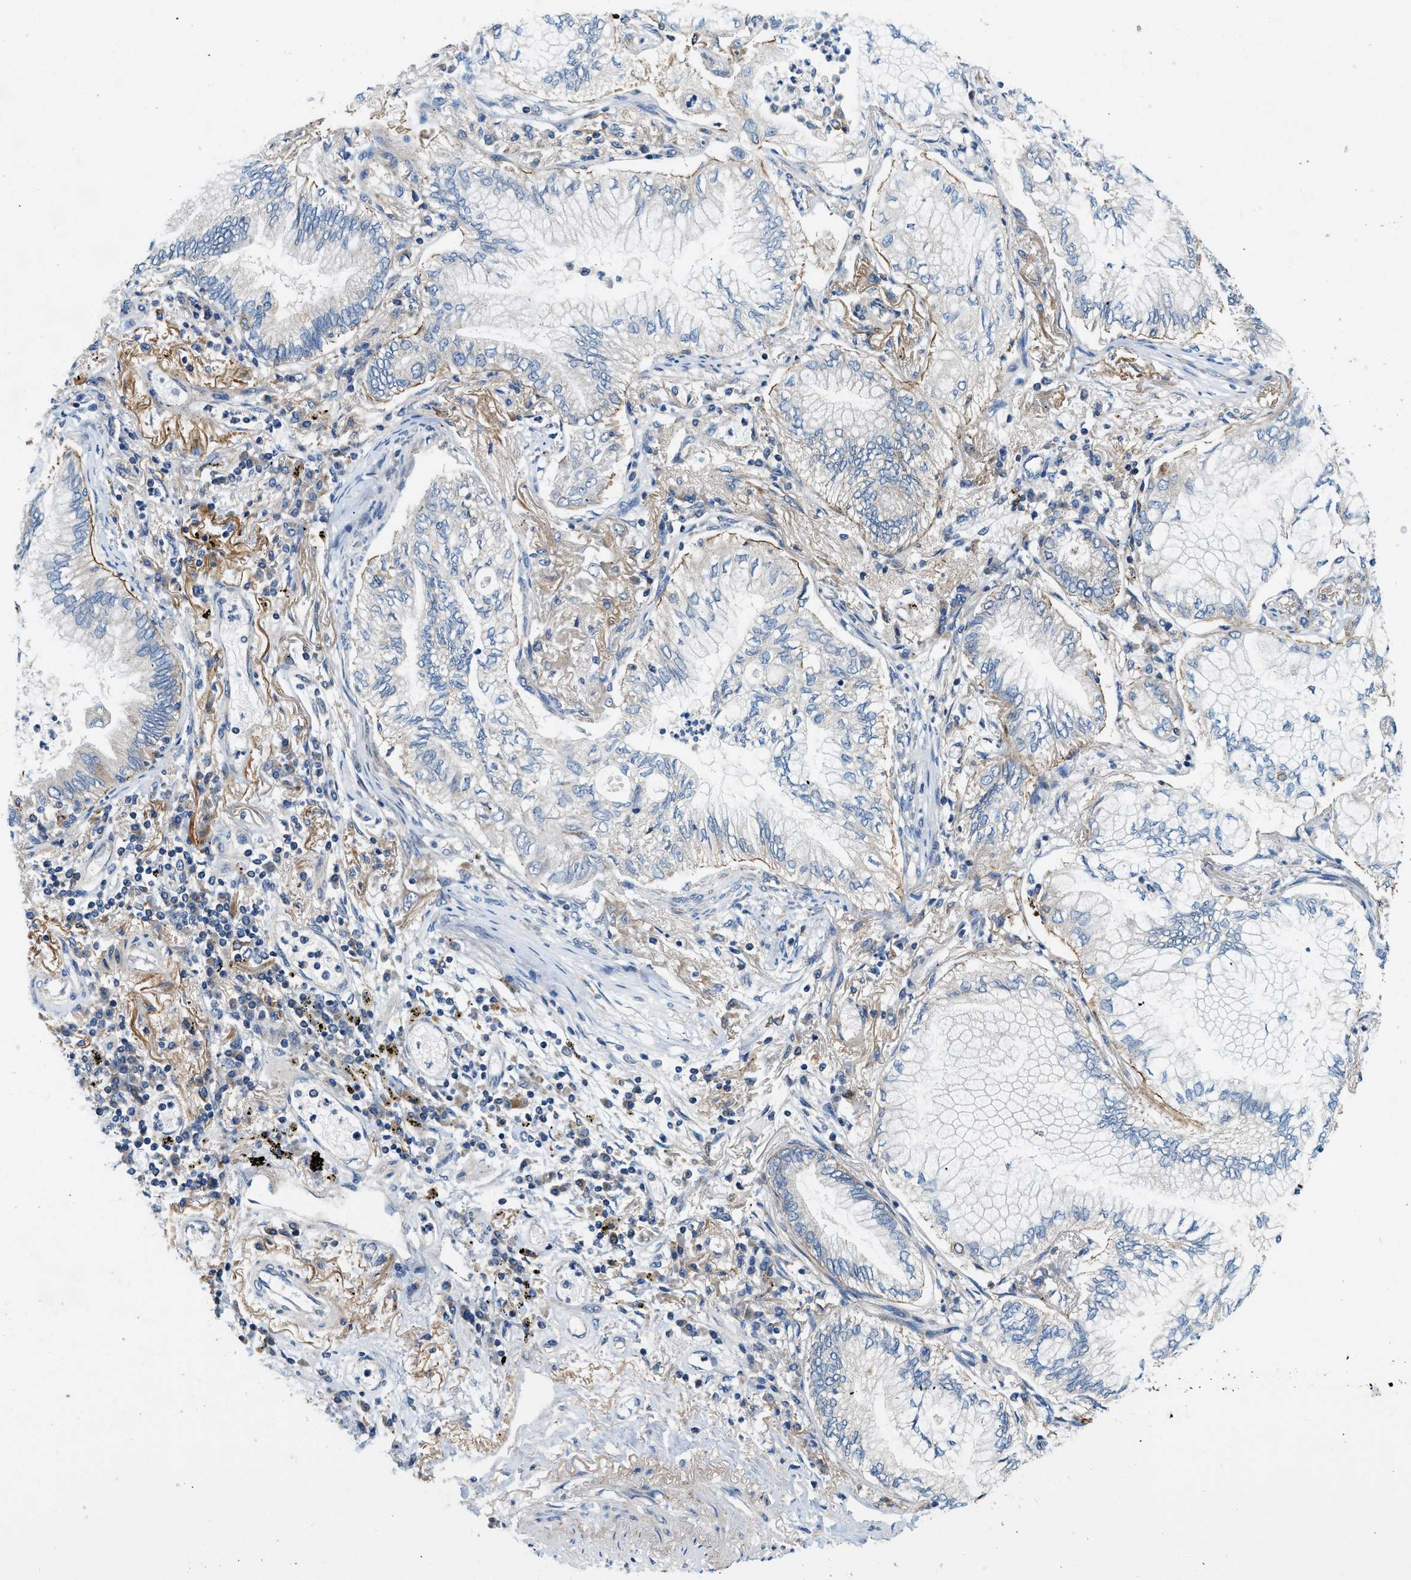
{"staining": {"intensity": "negative", "quantity": "none", "location": "none"}, "tissue": "lung cancer", "cell_type": "Tumor cells", "image_type": "cancer", "snomed": [{"axis": "morphology", "description": "Normal tissue, NOS"}, {"axis": "morphology", "description": "Adenocarcinoma, NOS"}, {"axis": "topography", "description": "Bronchus"}, {"axis": "topography", "description": "Lung"}], "caption": "Adenocarcinoma (lung) was stained to show a protein in brown. There is no significant positivity in tumor cells. (Brightfield microscopy of DAB IHC at high magnification).", "gene": "ZNF599", "patient": {"sex": "female", "age": 70}}